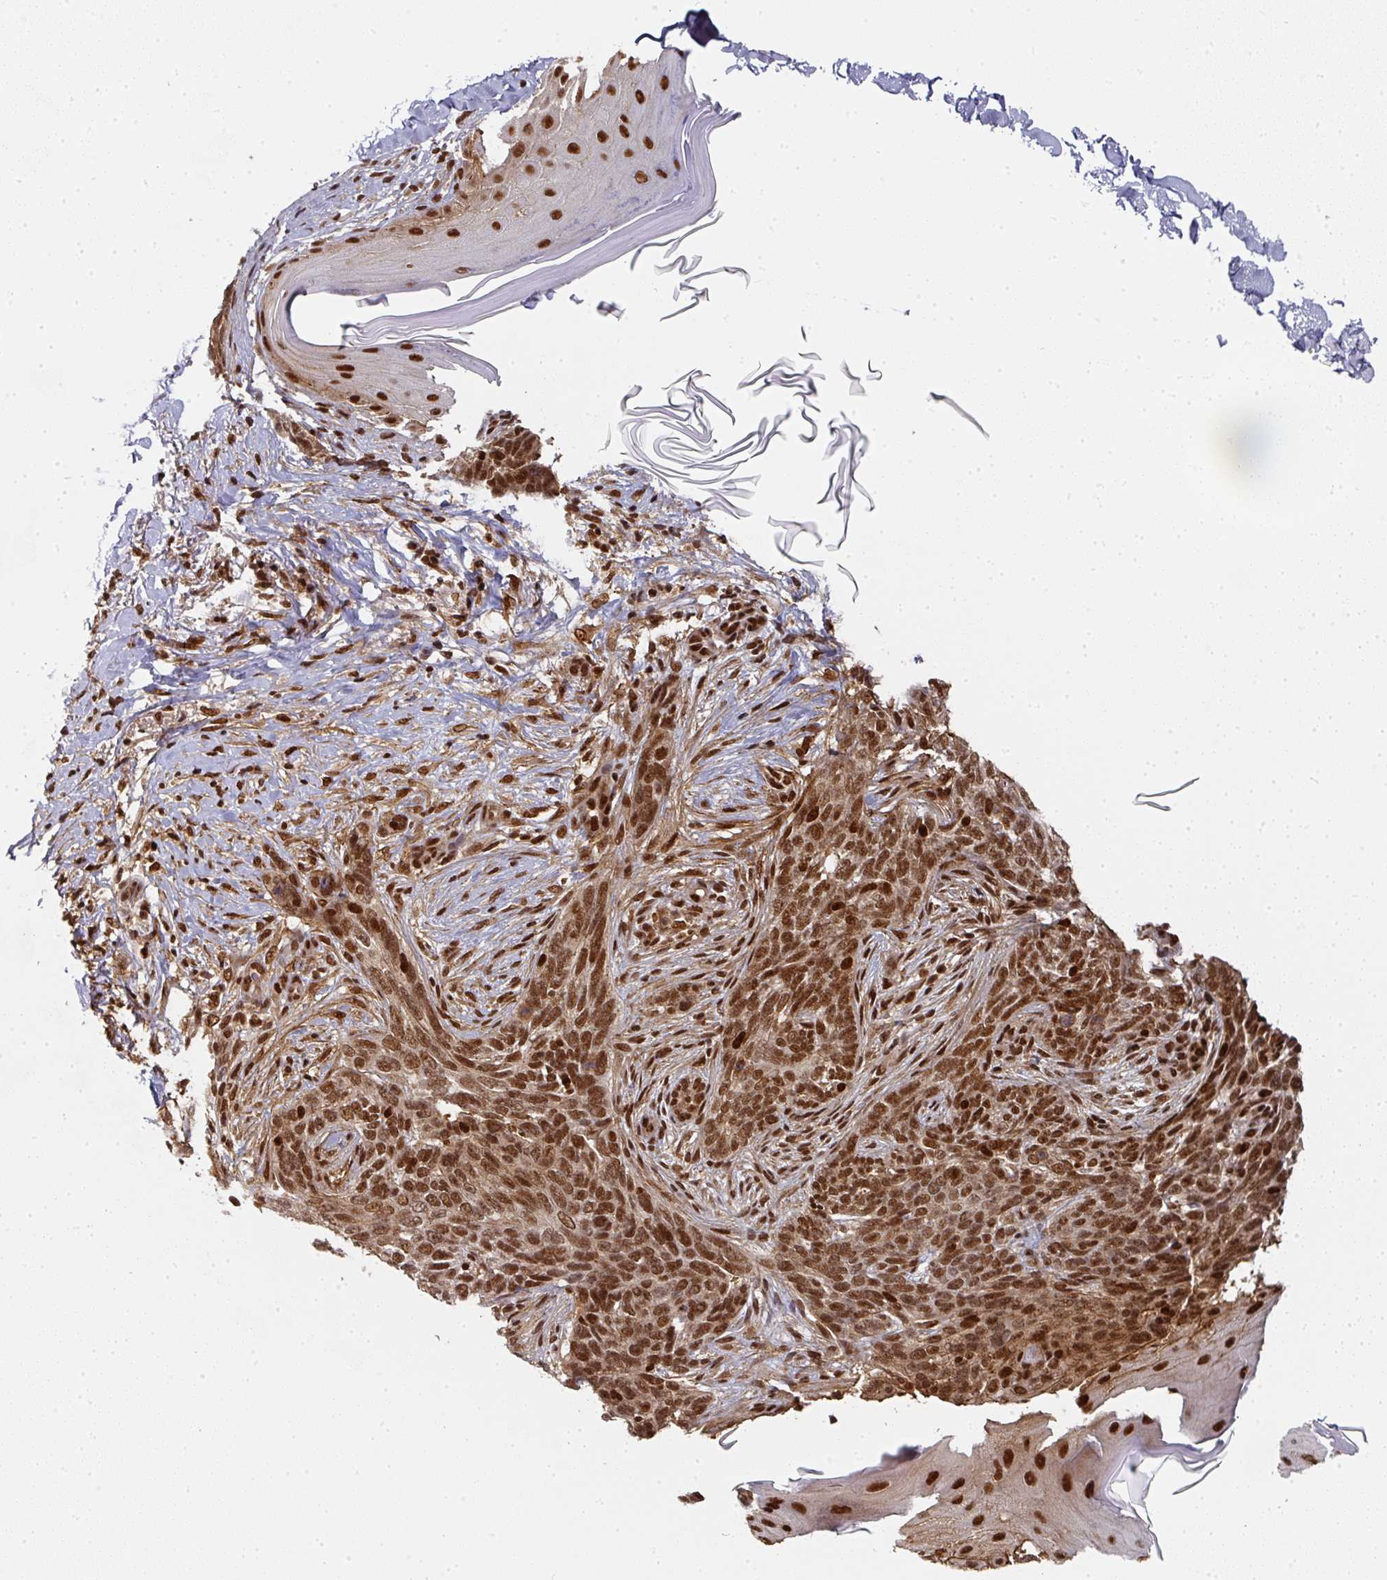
{"staining": {"intensity": "moderate", "quantity": ">75%", "location": "nuclear"}, "tissue": "skin cancer", "cell_type": "Tumor cells", "image_type": "cancer", "snomed": [{"axis": "morphology", "description": "Normal tissue, NOS"}, {"axis": "morphology", "description": "Basal cell carcinoma"}, {"axis": "topography", "description": "Skin"}], "caption": "Tumor cells demonstrate medium levels of moderate nuclear staining in approximately >75% of cells in skin cancer.", "gene": "DIDO1", "patient": {"sex": "female", "age": 67}}